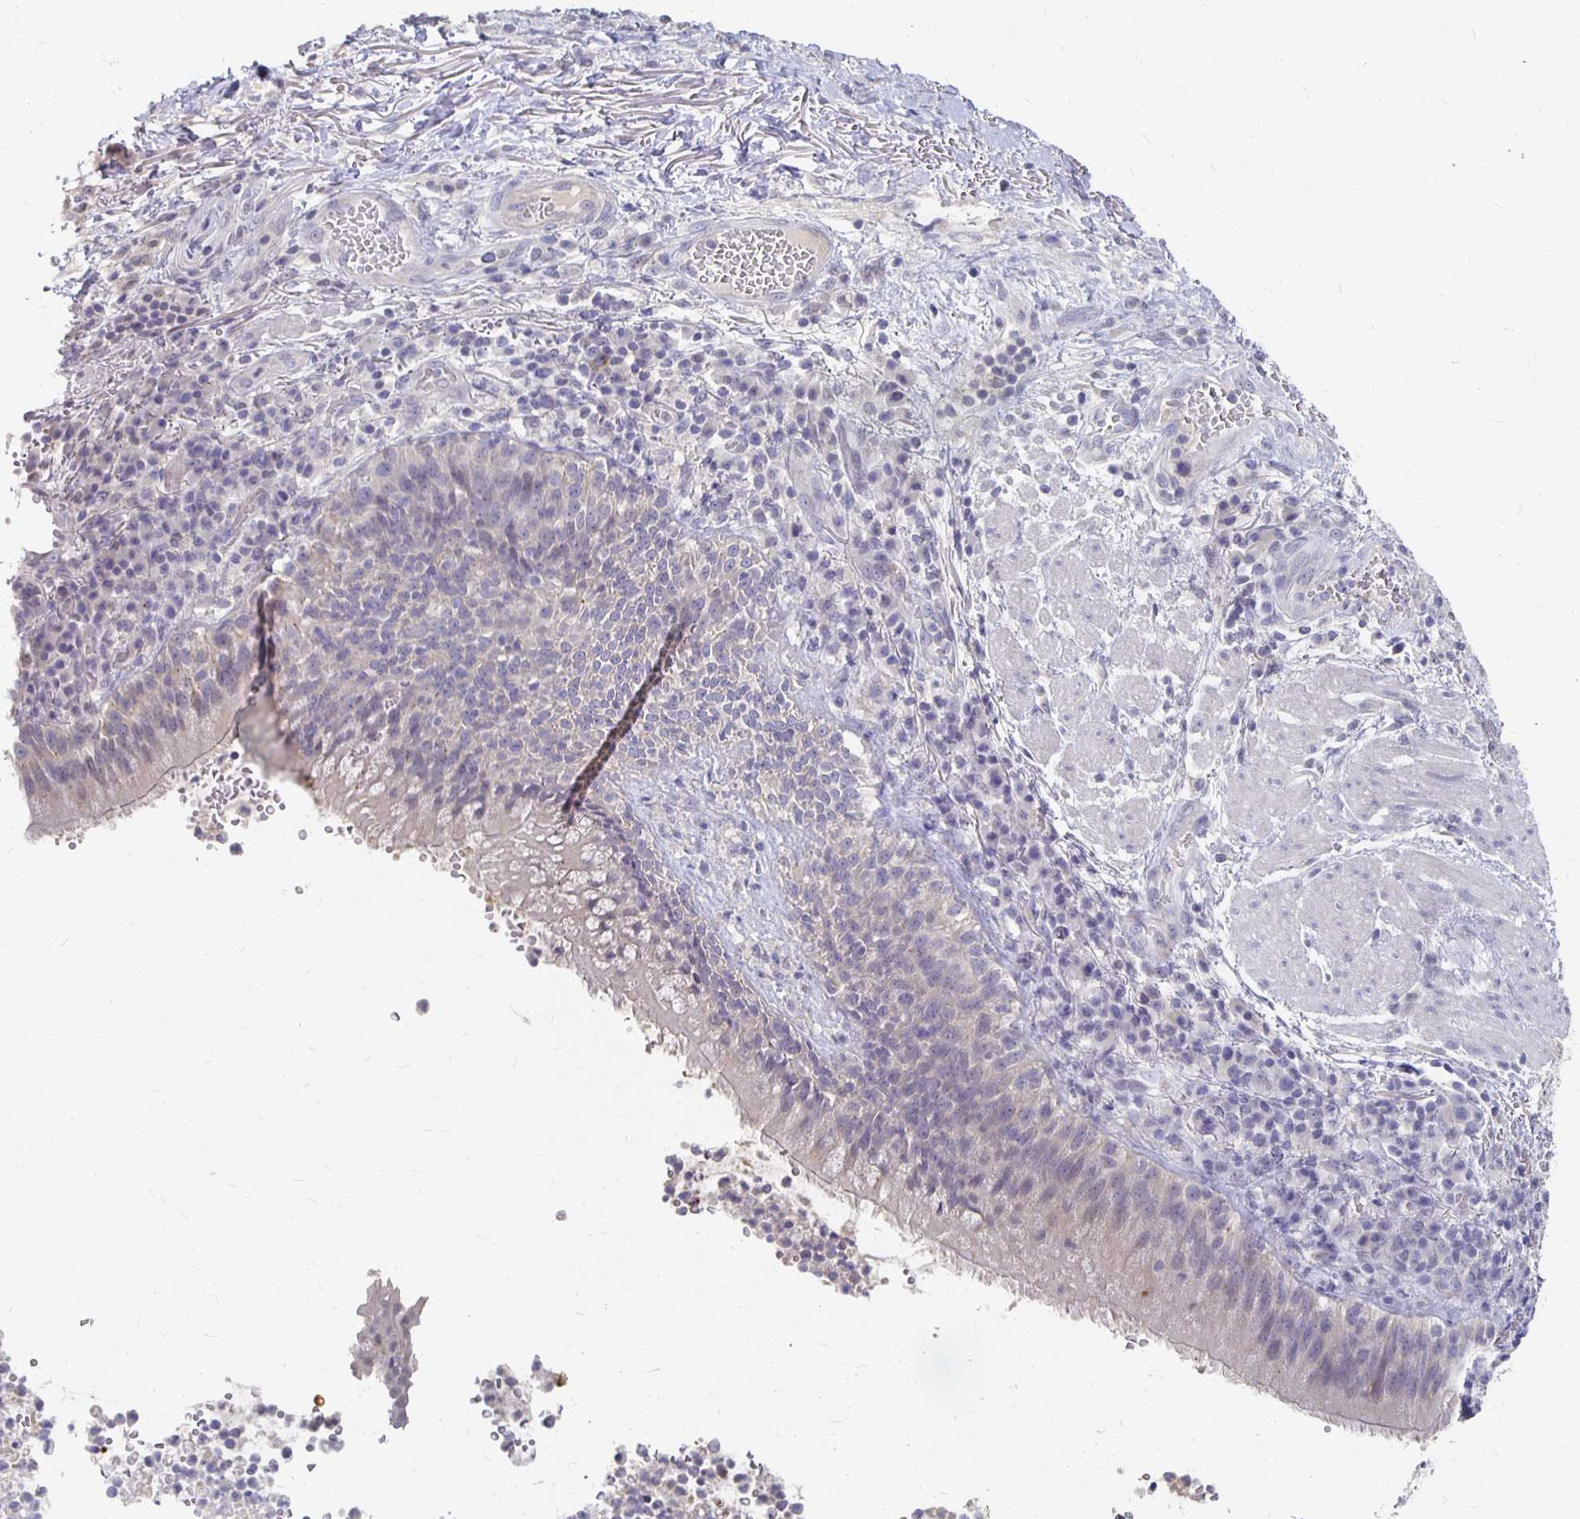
{"staining": {"intensity": "negative", "quantity": "none", "location": "none"}, "tissue": "bronchus", "cell_type": "Respiratory epithelial cells", "image_type": "normal", "snomed": [{"axis": "morphology", "description": "Normal tissue, NOS"}, {"axis": "topography", "description": "Lymph node"}, {"axis": "topography", "description": "Bronchus"}], "caption": "DAB immunohistochemical staining of benign human bronchus shows no significant positivity in respiratory epithelial cells.", "gene": "FKRP", "patient": {"sex": "male", "age": 56}}